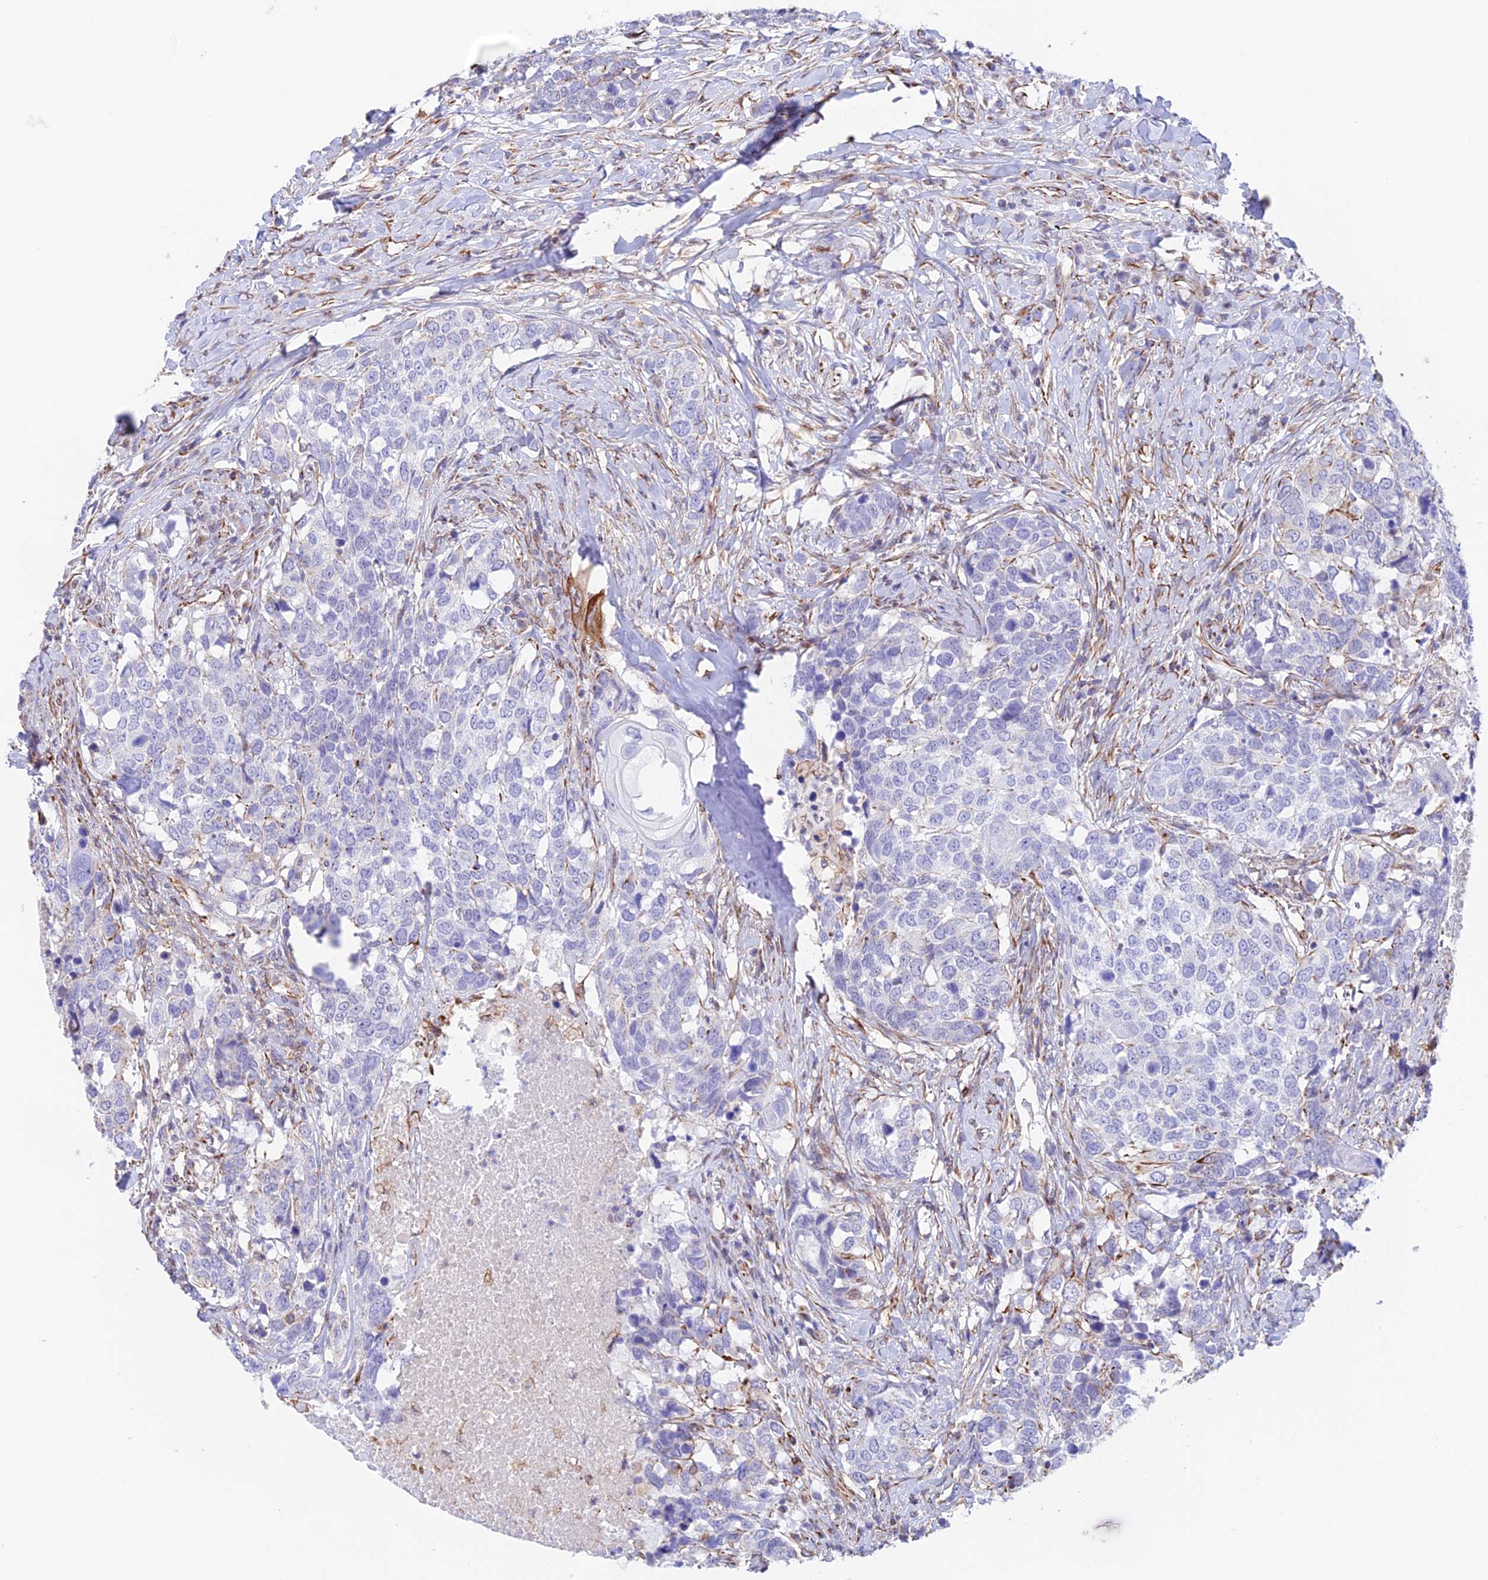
{"staining": {"intensity": "negative", "quantity": "none", "location": "none"}, "tissue": "head and neck cancer", "cell_type": "Tumor cells", "image_type": "cancer", "snomed": [{"axis": "morphology", "description": "Squamous cell carcinoma, NOS"}, {"axis": "topography", "description": "Head-Neck"}], "caption": "This image is of head and neck cancer stained with immunohistochemistry (IHC) to label a protein in brown with the nuclei are counter-stained blue. There is no positivity in tumor cells.", "gene": "ZNF652", "patient": {"sex": "male", "age": 66}}